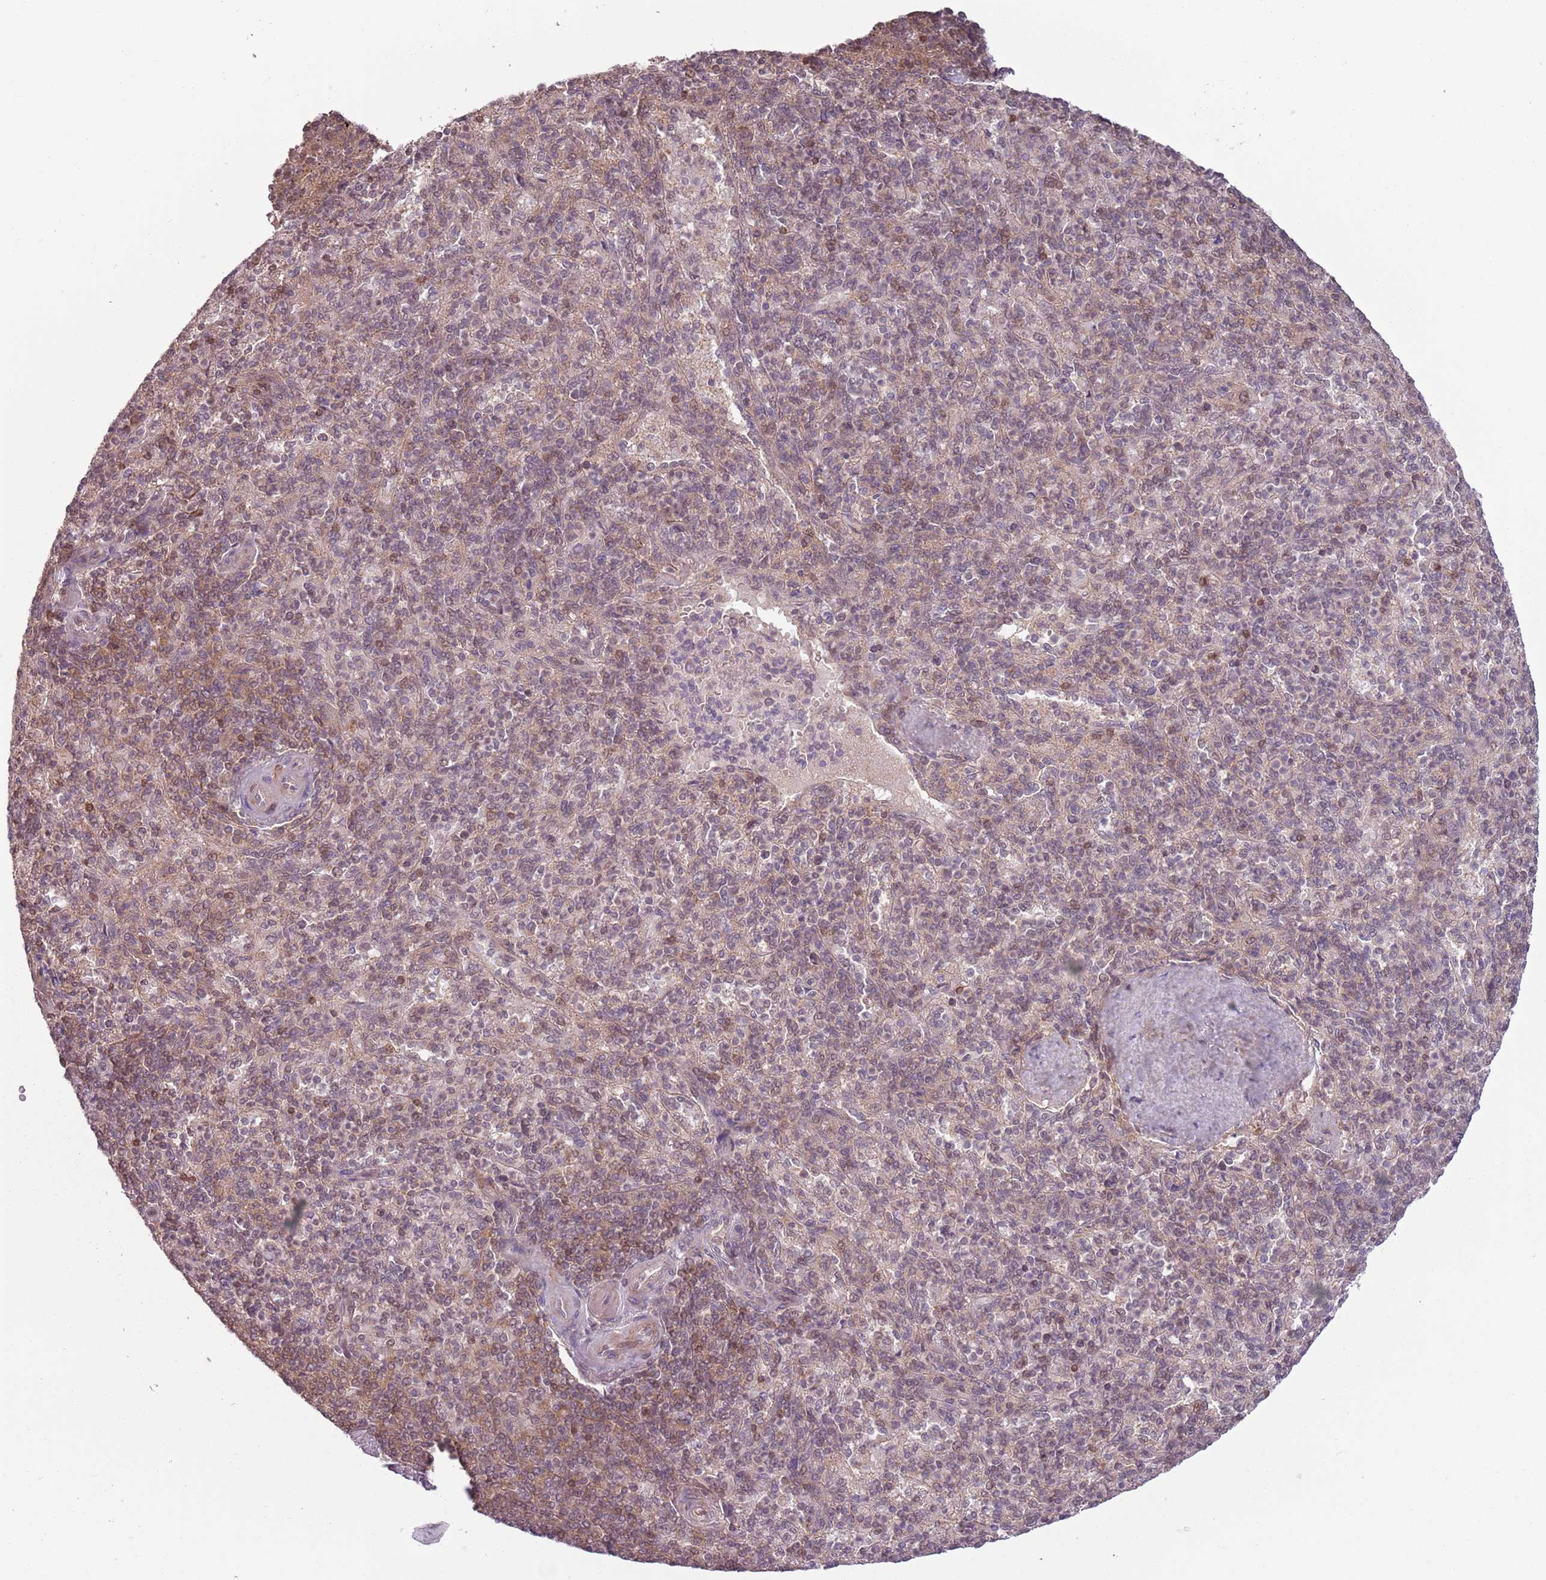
{"staining": {"intensity": "negative", "quantity": "none", "location": "none"}, "tissue": "spleen", "cell_type": "Cells in red pulp", "image_type": "normal", "snomed": [{"axis": "morphology", "description": "Normal tissue, NOS"}, {"axis": "topography", "description": "Spleen"}], "caption": "IHC of benign spleen displays no expression in cells in red pulp. The staining was performed using DAB (3,3'-diaminobenzidine) to visualize the protein expression in brown, while the nuclei were stained in blue with hematoxylin (Magnification: 20x).", "gene": "CCDC154", "patient": {"sex": "male", "age": 82}}